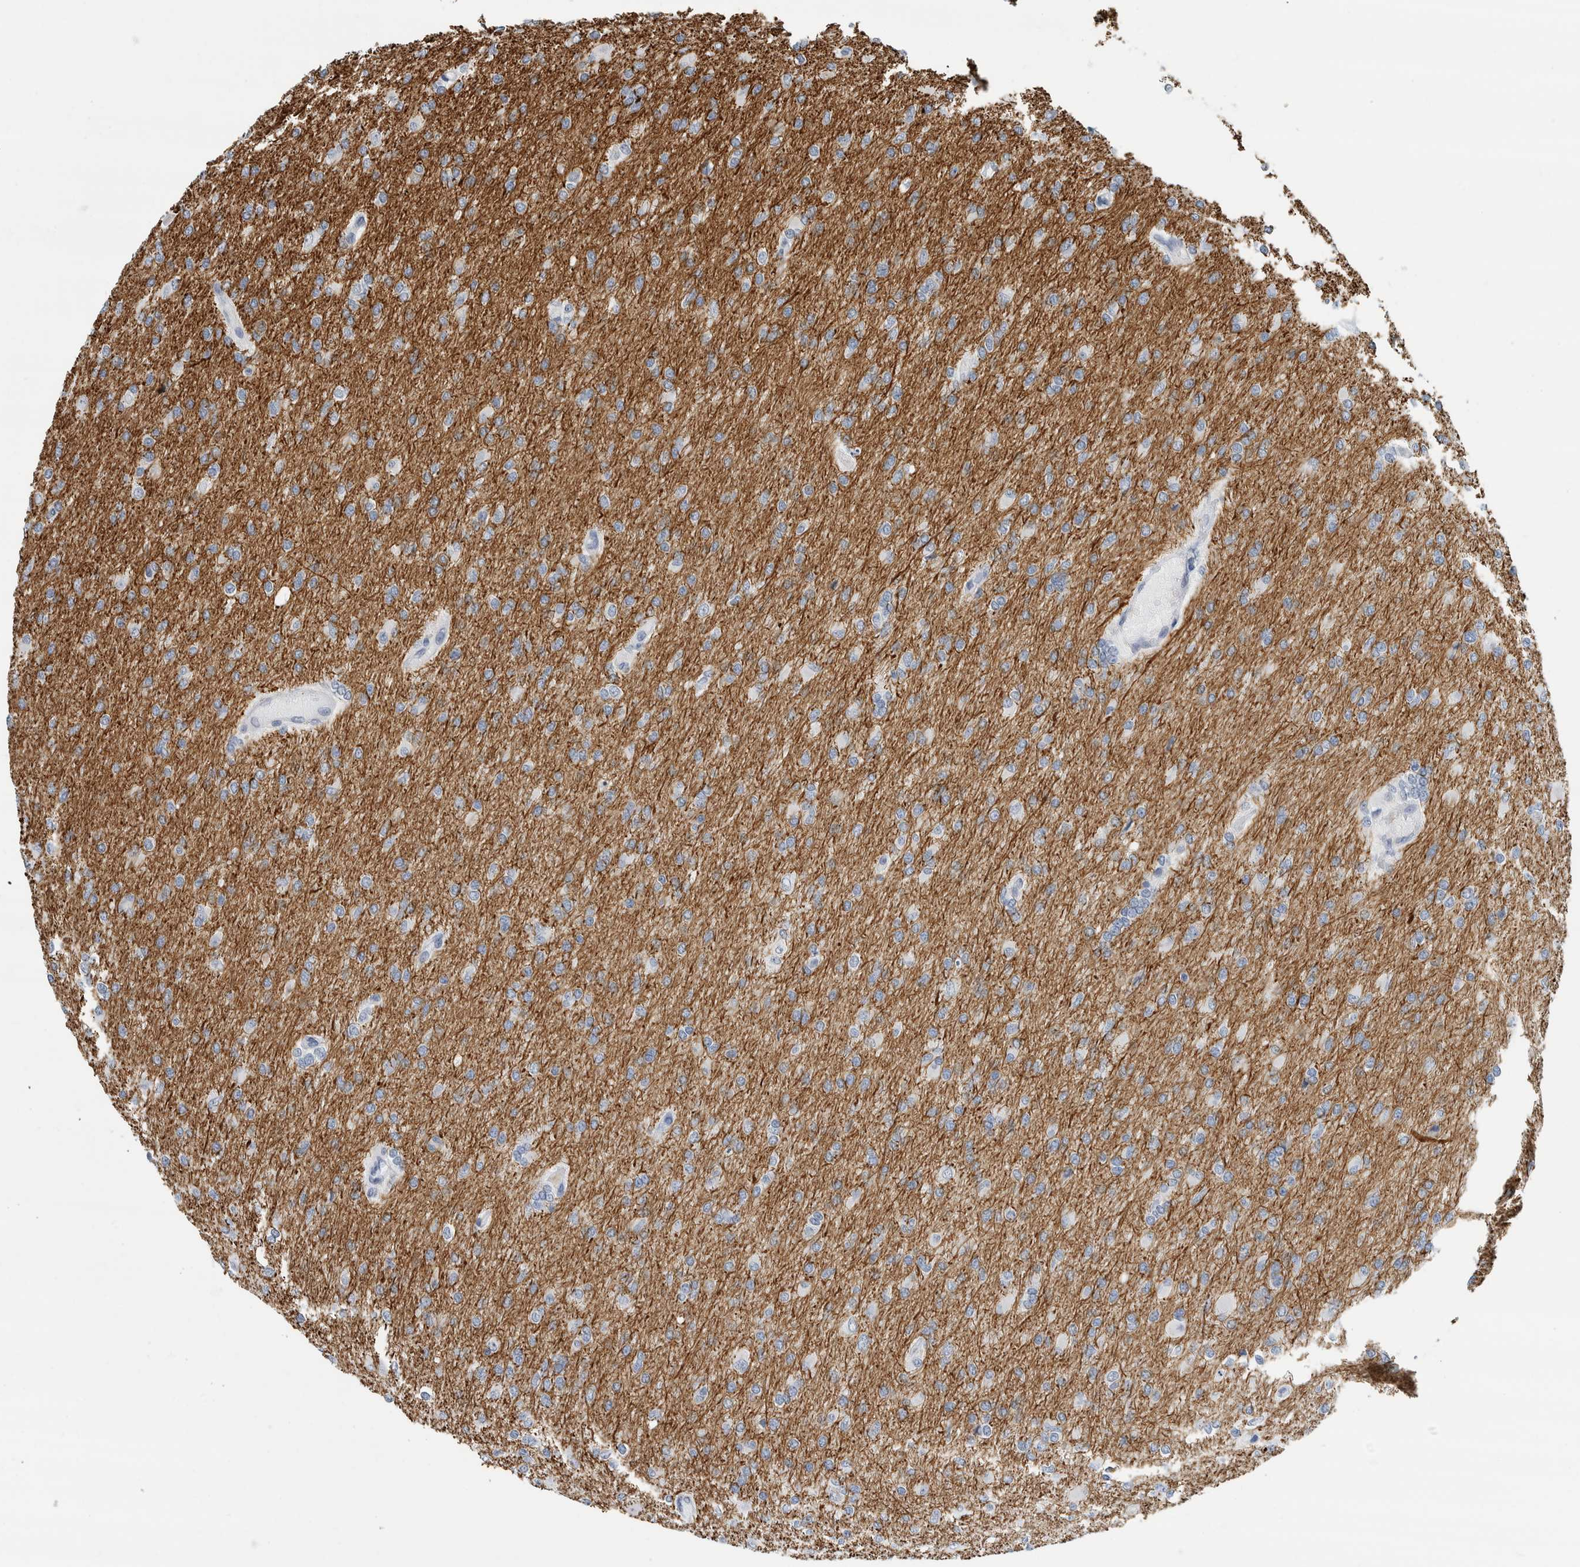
{"staining": {"intensity": "negative", "quantity": "none", "location": "none"}, "tissue": "glioma", "cell_type": "Tumor cells", "image_type": "cancer", "snomed": [{"axis": "morphology", "description": "Glioma, malignant, High grade"}, {"axis": "topography", "description": "Cerebral cortex"}], "caption": "Tumor cells show no significant protein expression in glioma. (DAB (3,3'-diaminobenzidine) IHC, high magnification).", "gene": "NEFM", "patient": {"sex": "female", "age": 36}}